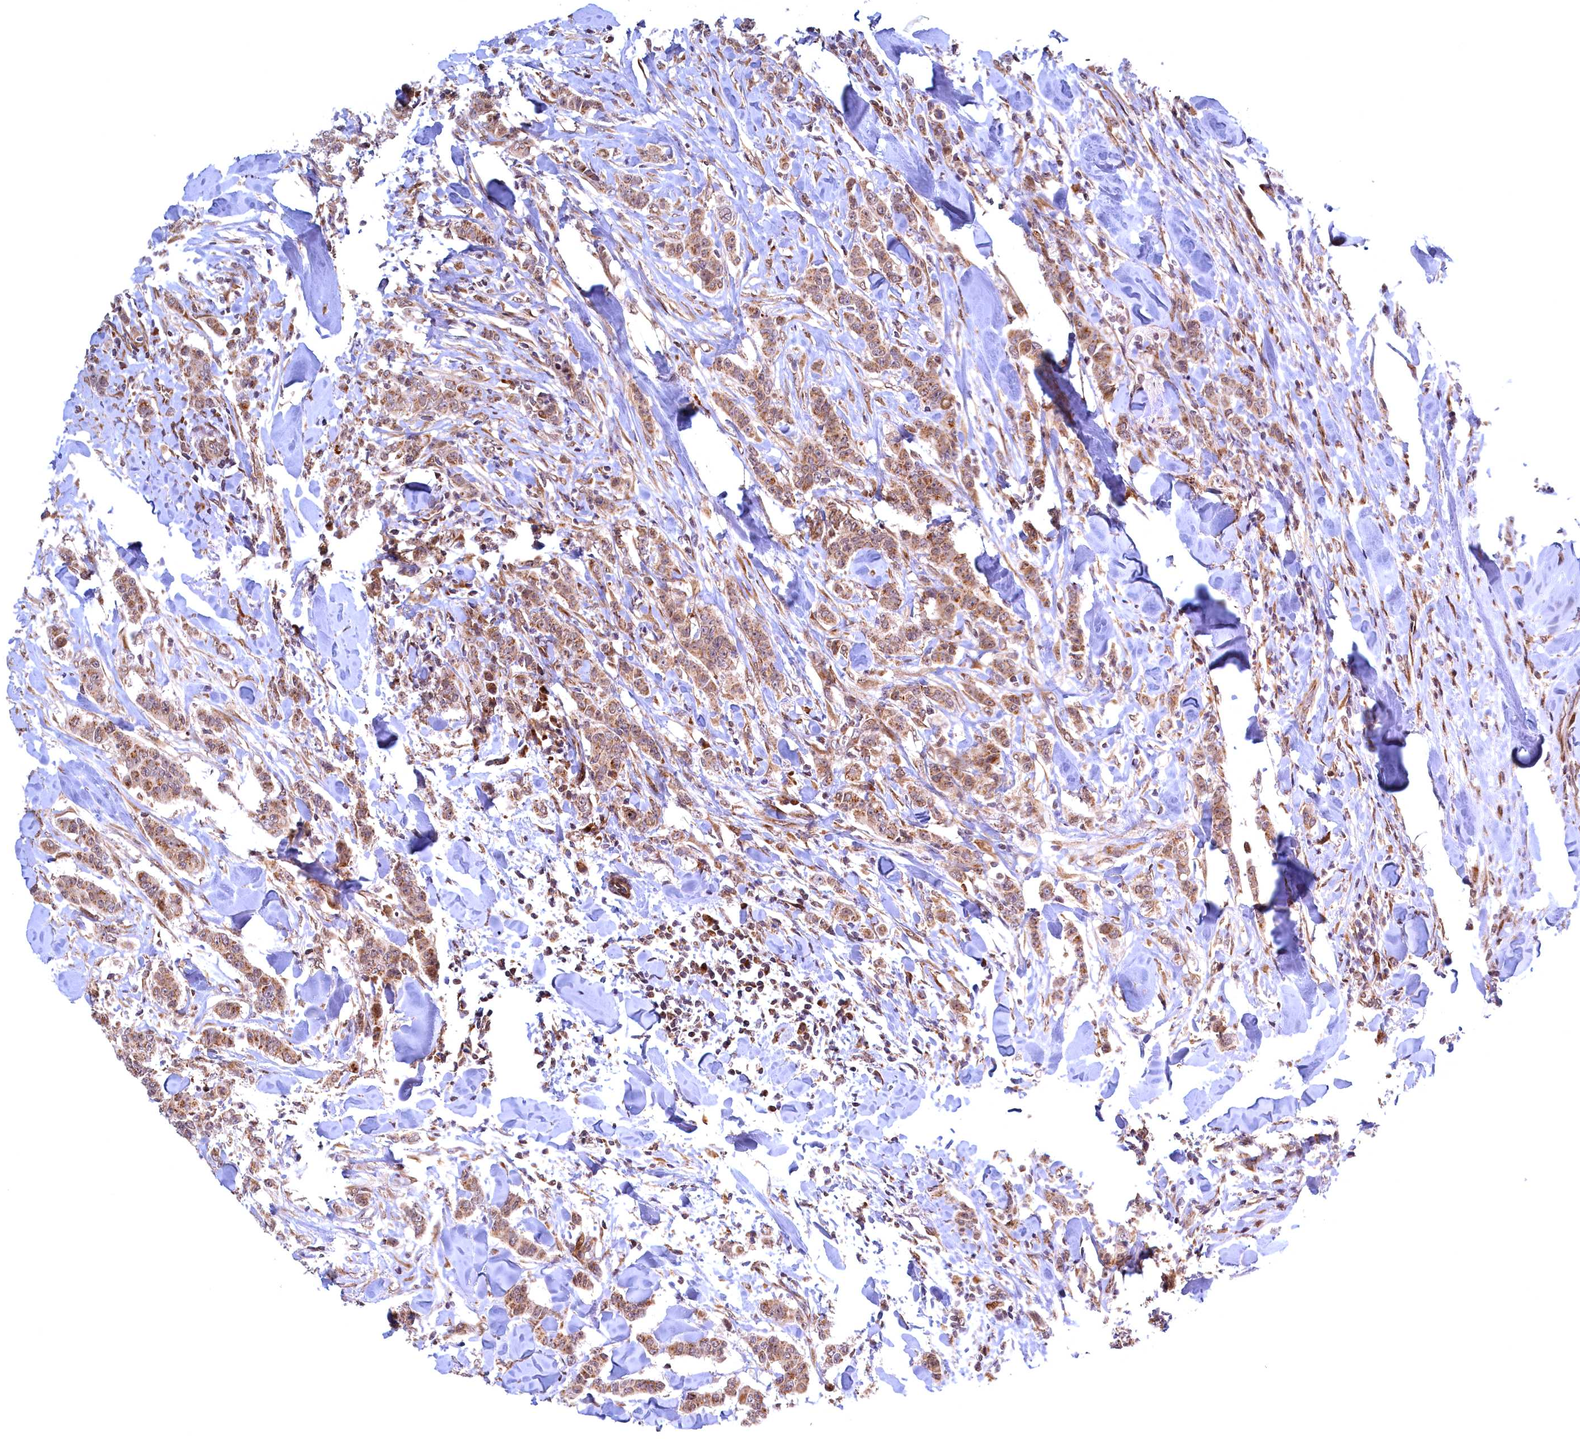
{"staining": {"intensity": "moderate", "quantity": ">75%", "location": "cytoplasmic/membranous"}, "tissue": "breast cancer", "cell_type": "Tumor cells", "image_type": "cancer", "snomed": [{"axis": "morphology", "description": "Duct carcinoma"}, {"axis": "topography", "description": "Breast"}], "caption": "A high-resolution image shows IHC staining of breast infiltrating ductal carcinoma, which reveals moderate cytoplasmic/membranous staining in about >75% of tumor cells.", "gene": "PLA2G10", "patient": {"sex": "female", "age": 40}}